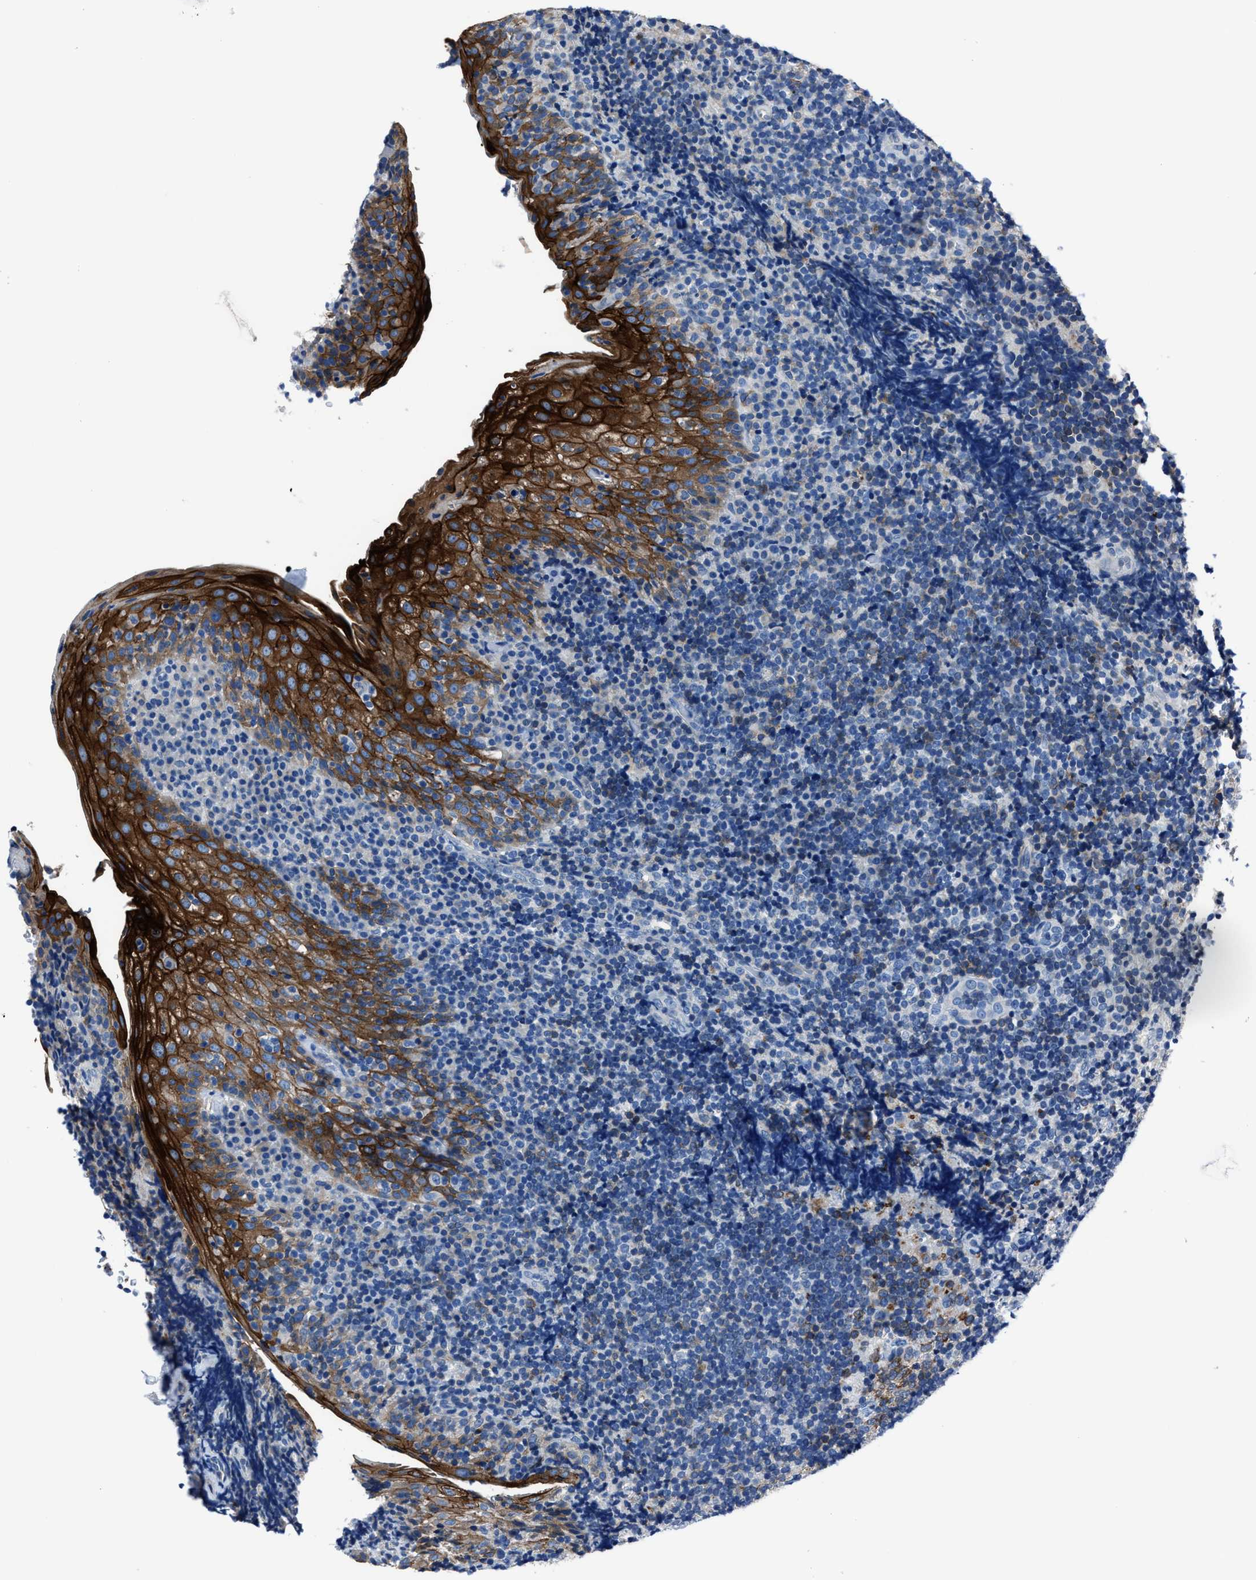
{"staining": {"intensity": "negative", "quantity": "none", "location": "none"}, "tissue": "tonsil", "cell_type": "Germinal center cells", "image_type": "normal", "snomed": [{"axis": "morphology", "description": "Normal tissue, NOS"}, {"axis": "topography", "description": "Tonsil"}], "caption": "Human tonsil stained for a protein using immunohistochemistry displays no staining in germinal center cells.", "gene": "LMO7", "patient": {"sex": "male", "age": 37}}